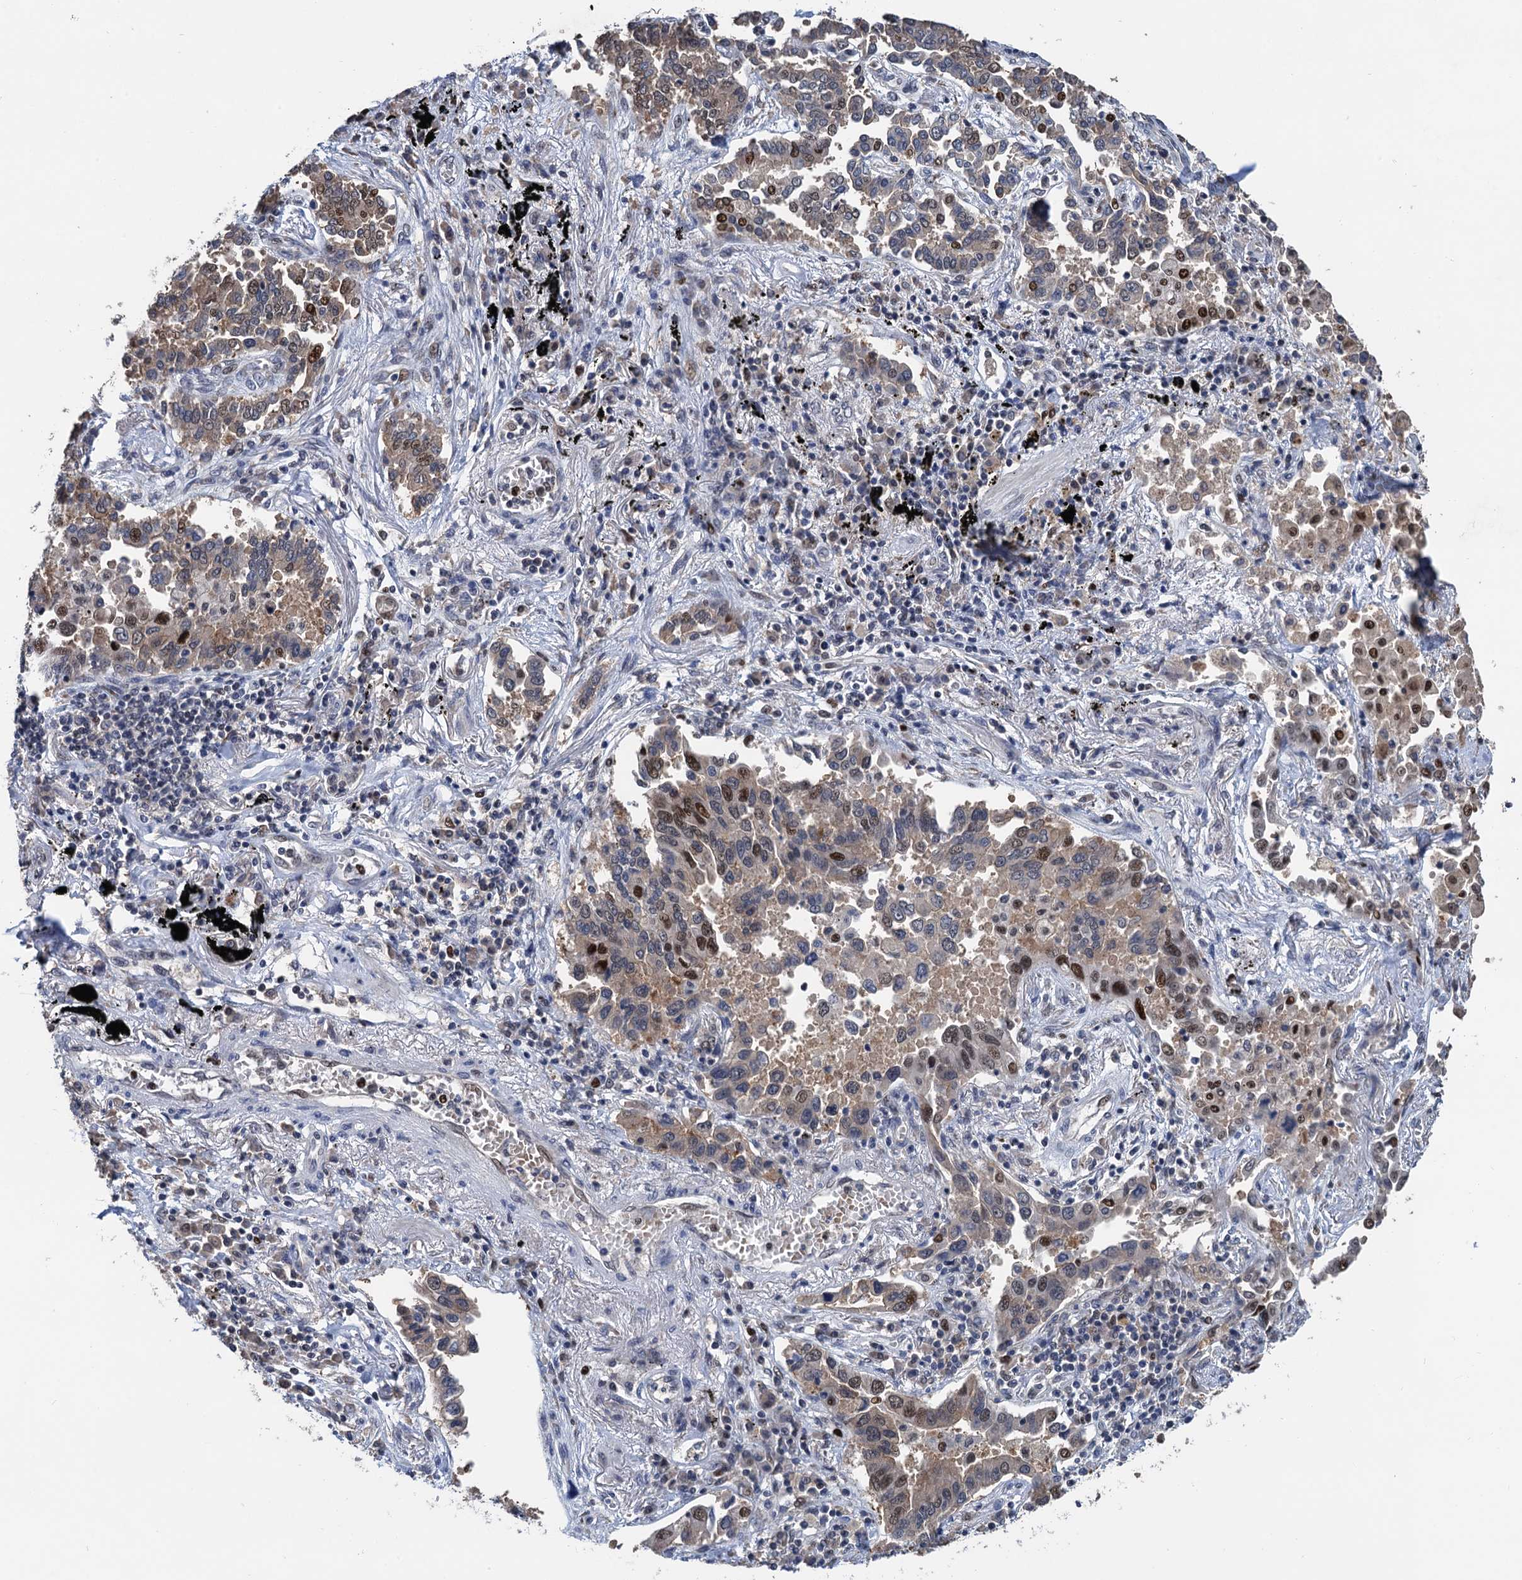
{"staining": {"intensity": "moderate", "quantity": "<25%", "location": "nuclear"}, "tissue": "lung cancer", "cell_type": "Tumor cells", "image_type": "cancer", "snomed": [{"axis": "morphology", "description": "Adenocarcinoma, NOS"}, {"axis": "topography", "description": "Lung"}], "caption": "Human lung cancer stained with a brown dye demonstrates moderate nuclear positive expression in about <25% of tumor cells.", "gene": "TSEN34", "patient": {"sex": "male", "age": 67}}